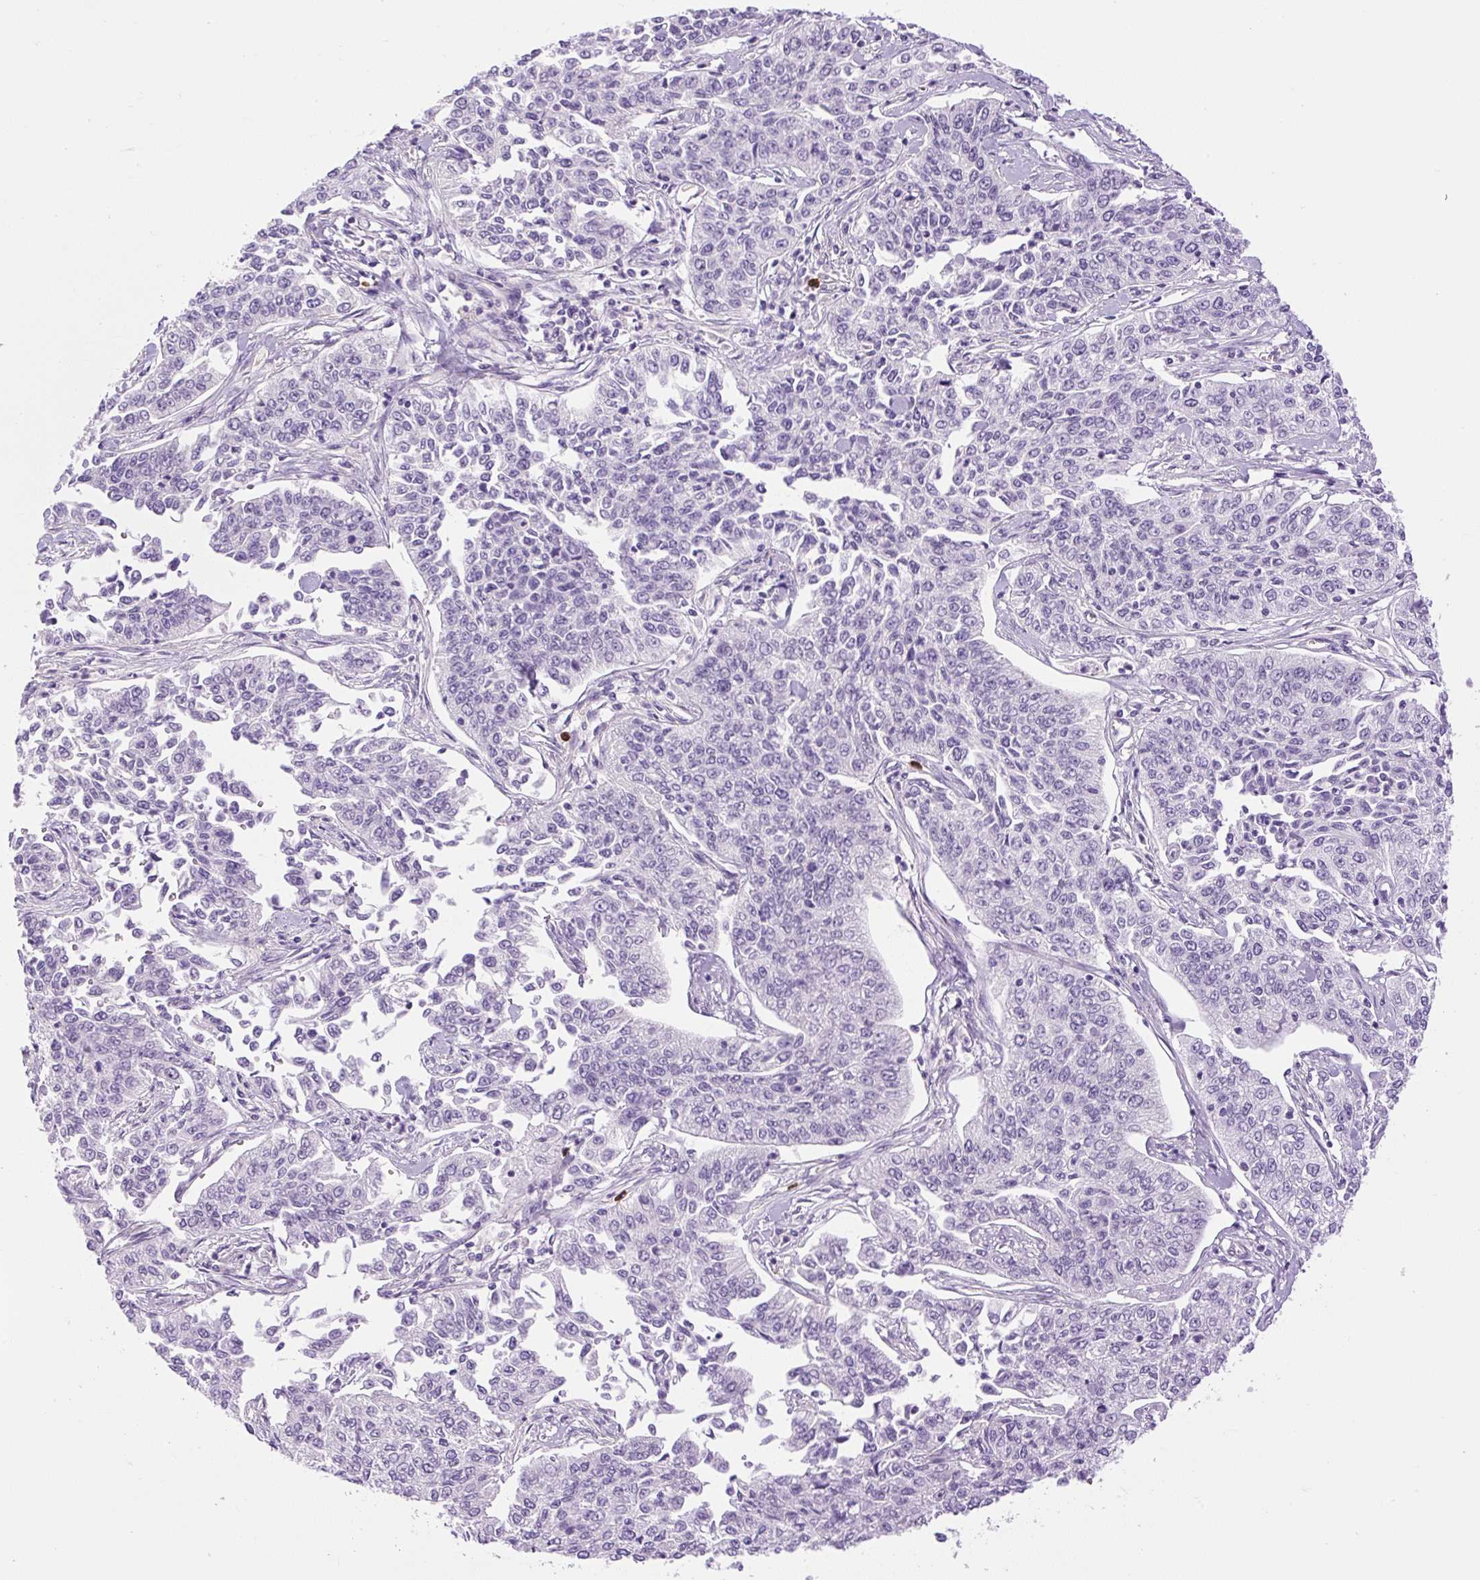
{"staining": {"intensity": "negative", "quantity": "none", "location": "none"}, "tissue": "cervical cancer", "cell_type": "Tumor cells", "image_type": "cancer", "snomed": [{"axis": "morphology", "description": "Squamous cell carcinoma, NOS"}, {"axis": "topography", "description": "Cervix"}], "caption": "IHC of human cervical cancer (squamous cell carcinoma) reveals no positivity in tumor cells.", "gene": "VWA7", "patient": {"sex": "female", "age": 35}}